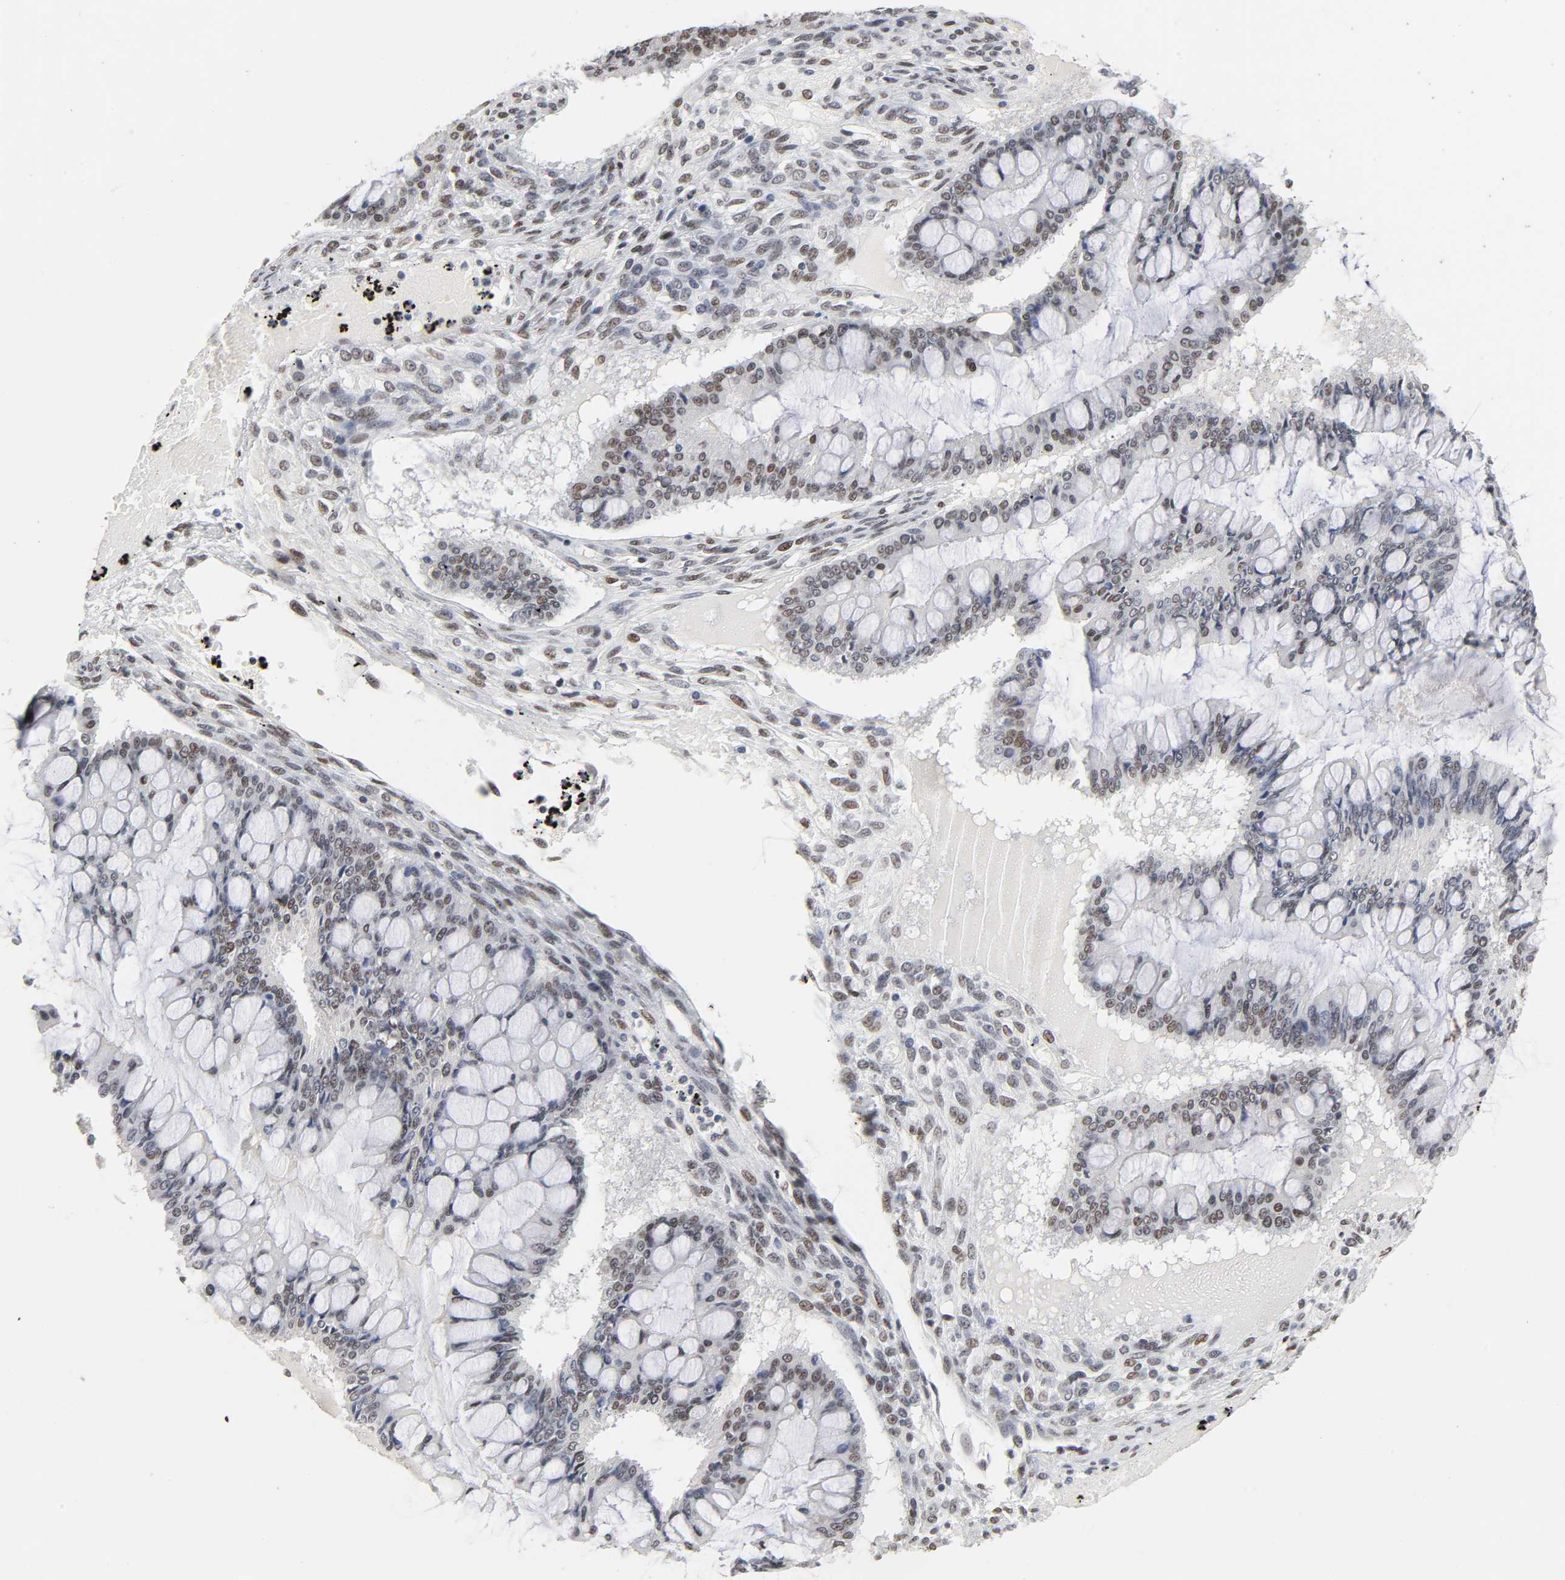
{"staining": {"intensity": "weak", "quantity": "25%-75%", "location": "nuclear"}, "tissue": "ovarian cancer", "cell_type": "Tumor cells", "image_type": "cancer", "snomed": [{"axis": "morphology", "description": "Cystadenocarcinoma, mucinous, NOS"}, {"axis": "topography", "description": "Ovary"}], "caption": "Protein analysis of ovarian cancer tissue demonstrates weak nuclear staining in approximately 25%-75% of tumor cells. (IHC, brightfield microscopy, high magnification).", "gene": "TRIM33", "patient": {"sex": "female", "age": 73}}